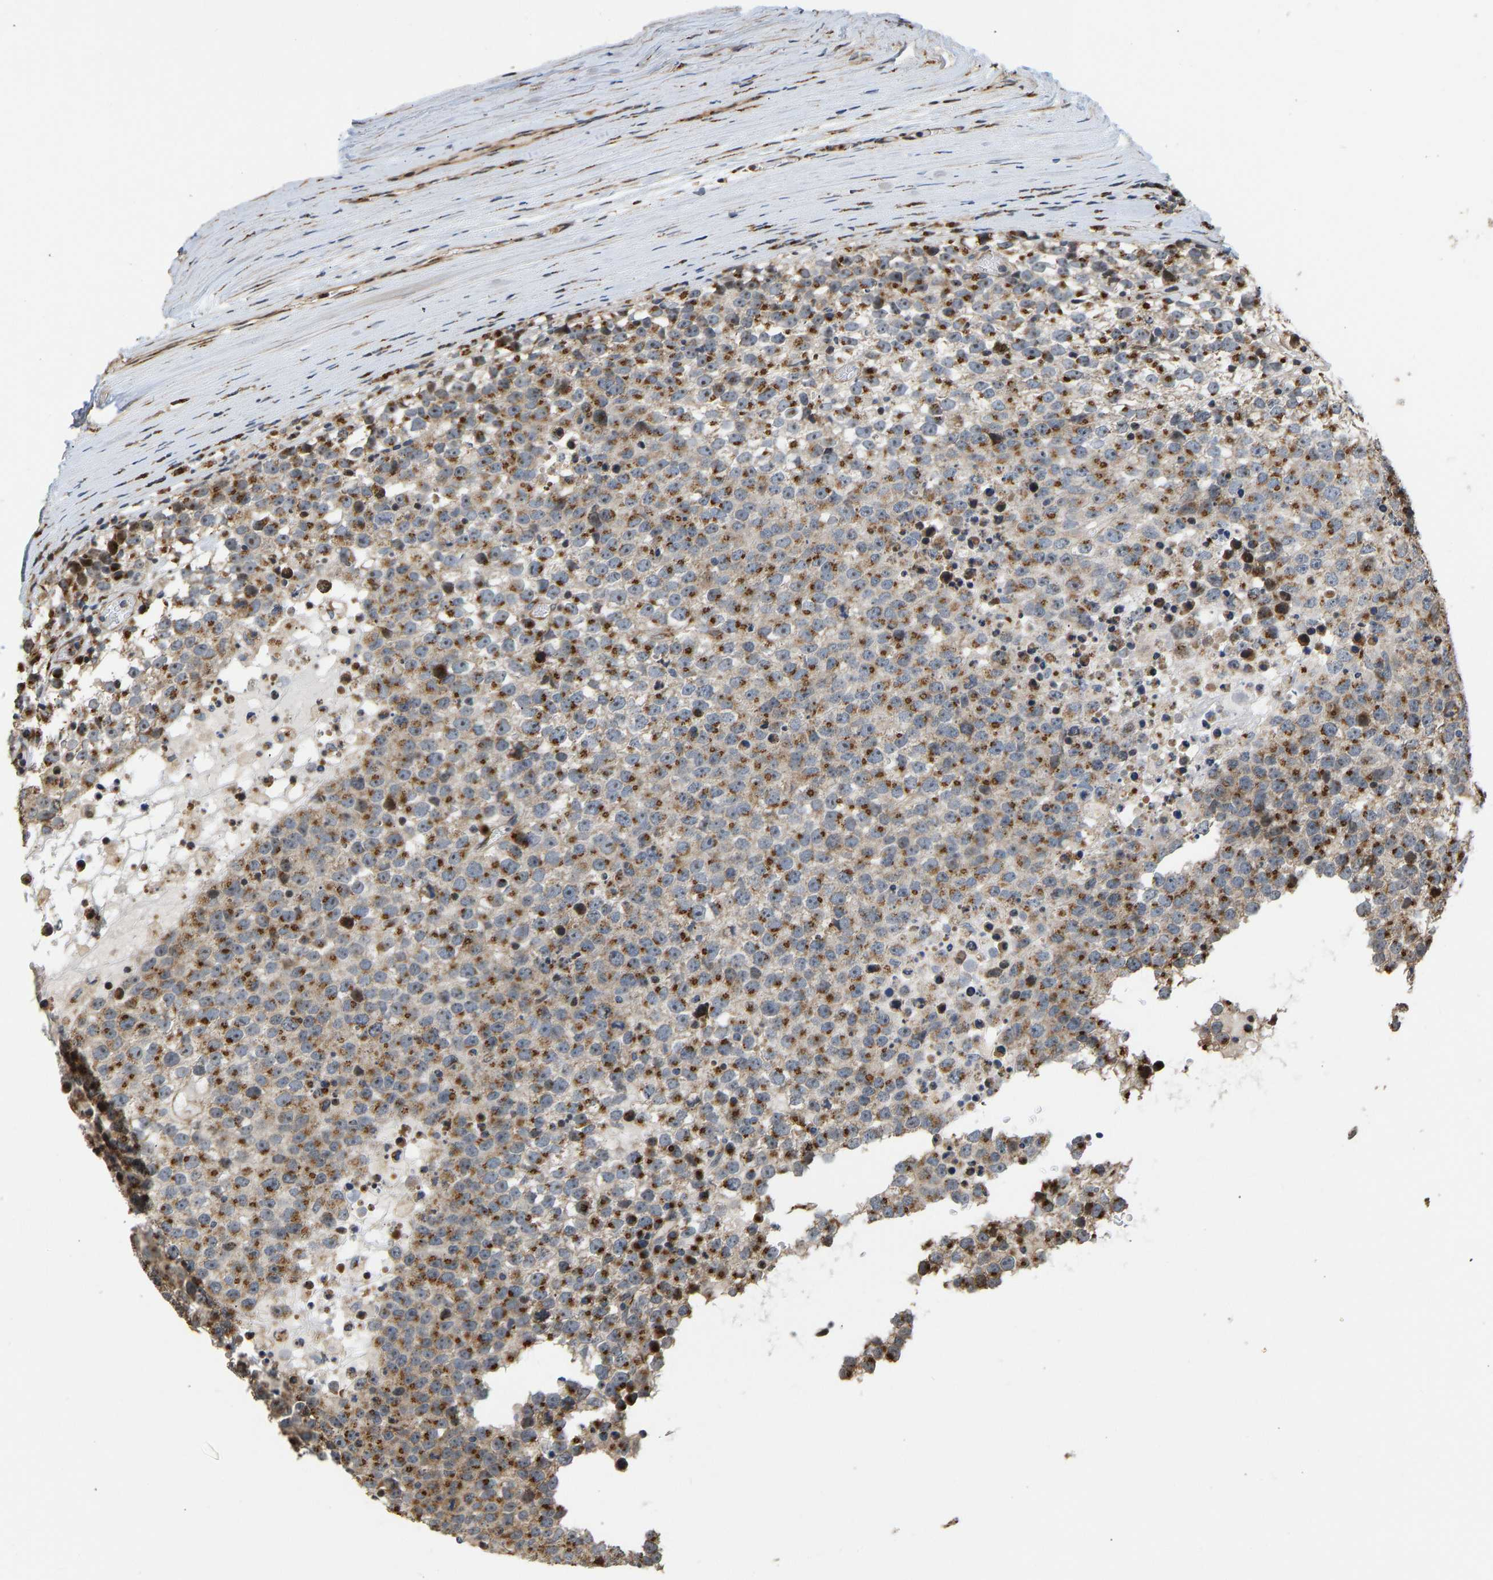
{"staining": {"intensity": "strong", "quantity": ">75%", "location": "cytoplasmic/membranous"}, "tissue": "testis cancer", "cell_type": "Tumor cells", "image_type": "cancer", "snomed": [{"axis": "morphology", "description": "Seminoma, NOS"}, {"axis": "topography", "description": "Testis"}], "caption": "A histopathology image of seminoma (testis) stained for a protein reveals strong cytoplasmic/membranous brown staining in tumor cells.", "gene": "YIPF4", "patient": {"sex": "male", "age": 65}}